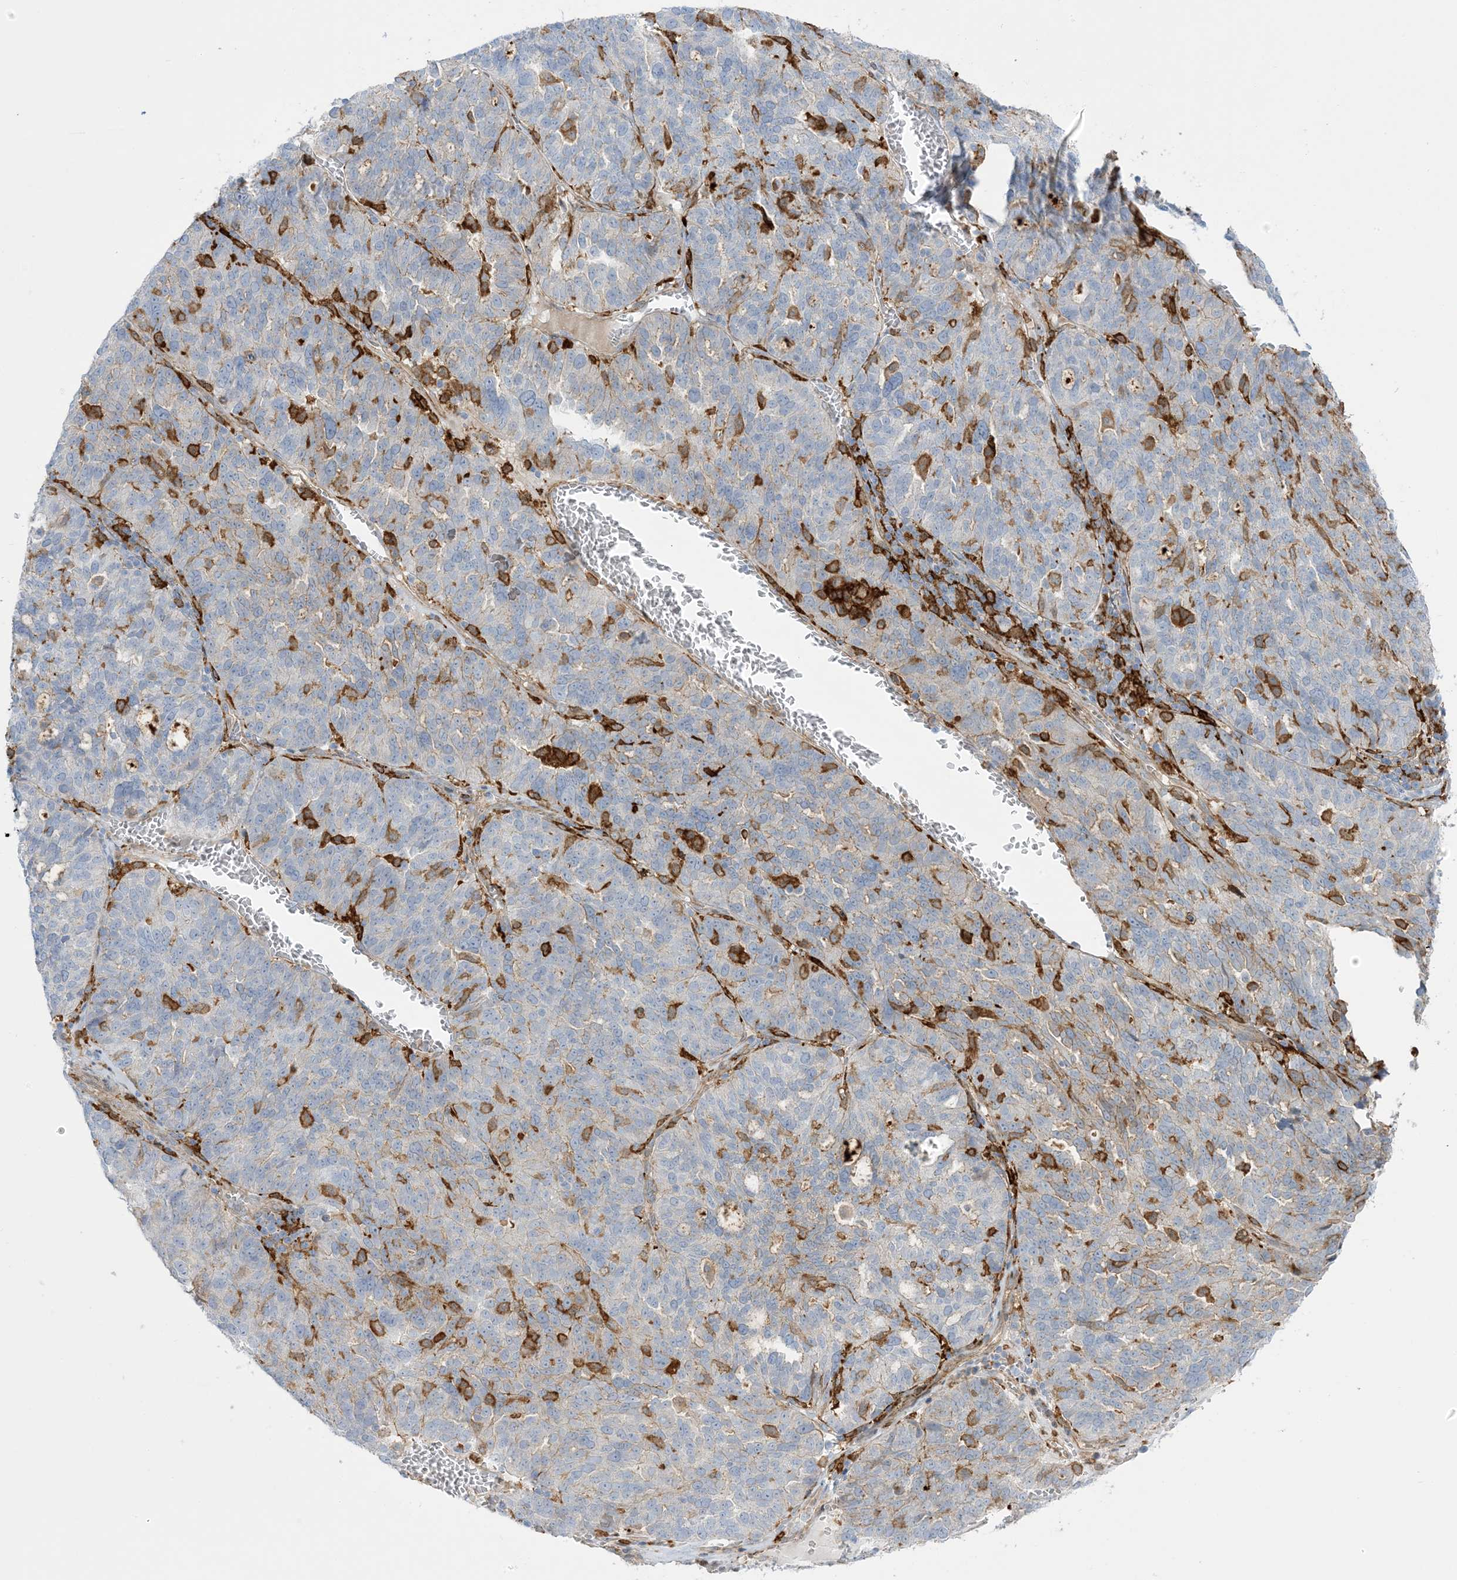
{"staining": {"intensity": "negative", "quantity": "none", "location": "none"}, "tissue": "ovarian cancer", "cell_type": "Tumor cells", "image_type": "cancer", "snomed": [{"axis": "morphology", "description": "Cystadenocarcinoma, serous, NOS"}, {"axis": "topography", "description": "Ovary"}], "caption": "Histopathology image shows no significant protein positivity in tumor cells of ovarian cancer (serous cystadenocarcinoma). (DAB (3,3'-diaminobenzidine) immunohistochemistry (IHC) with hematoxylin counter stain).", "gene": "ICMT", "patient": {"sex": "female", "age": 59}}